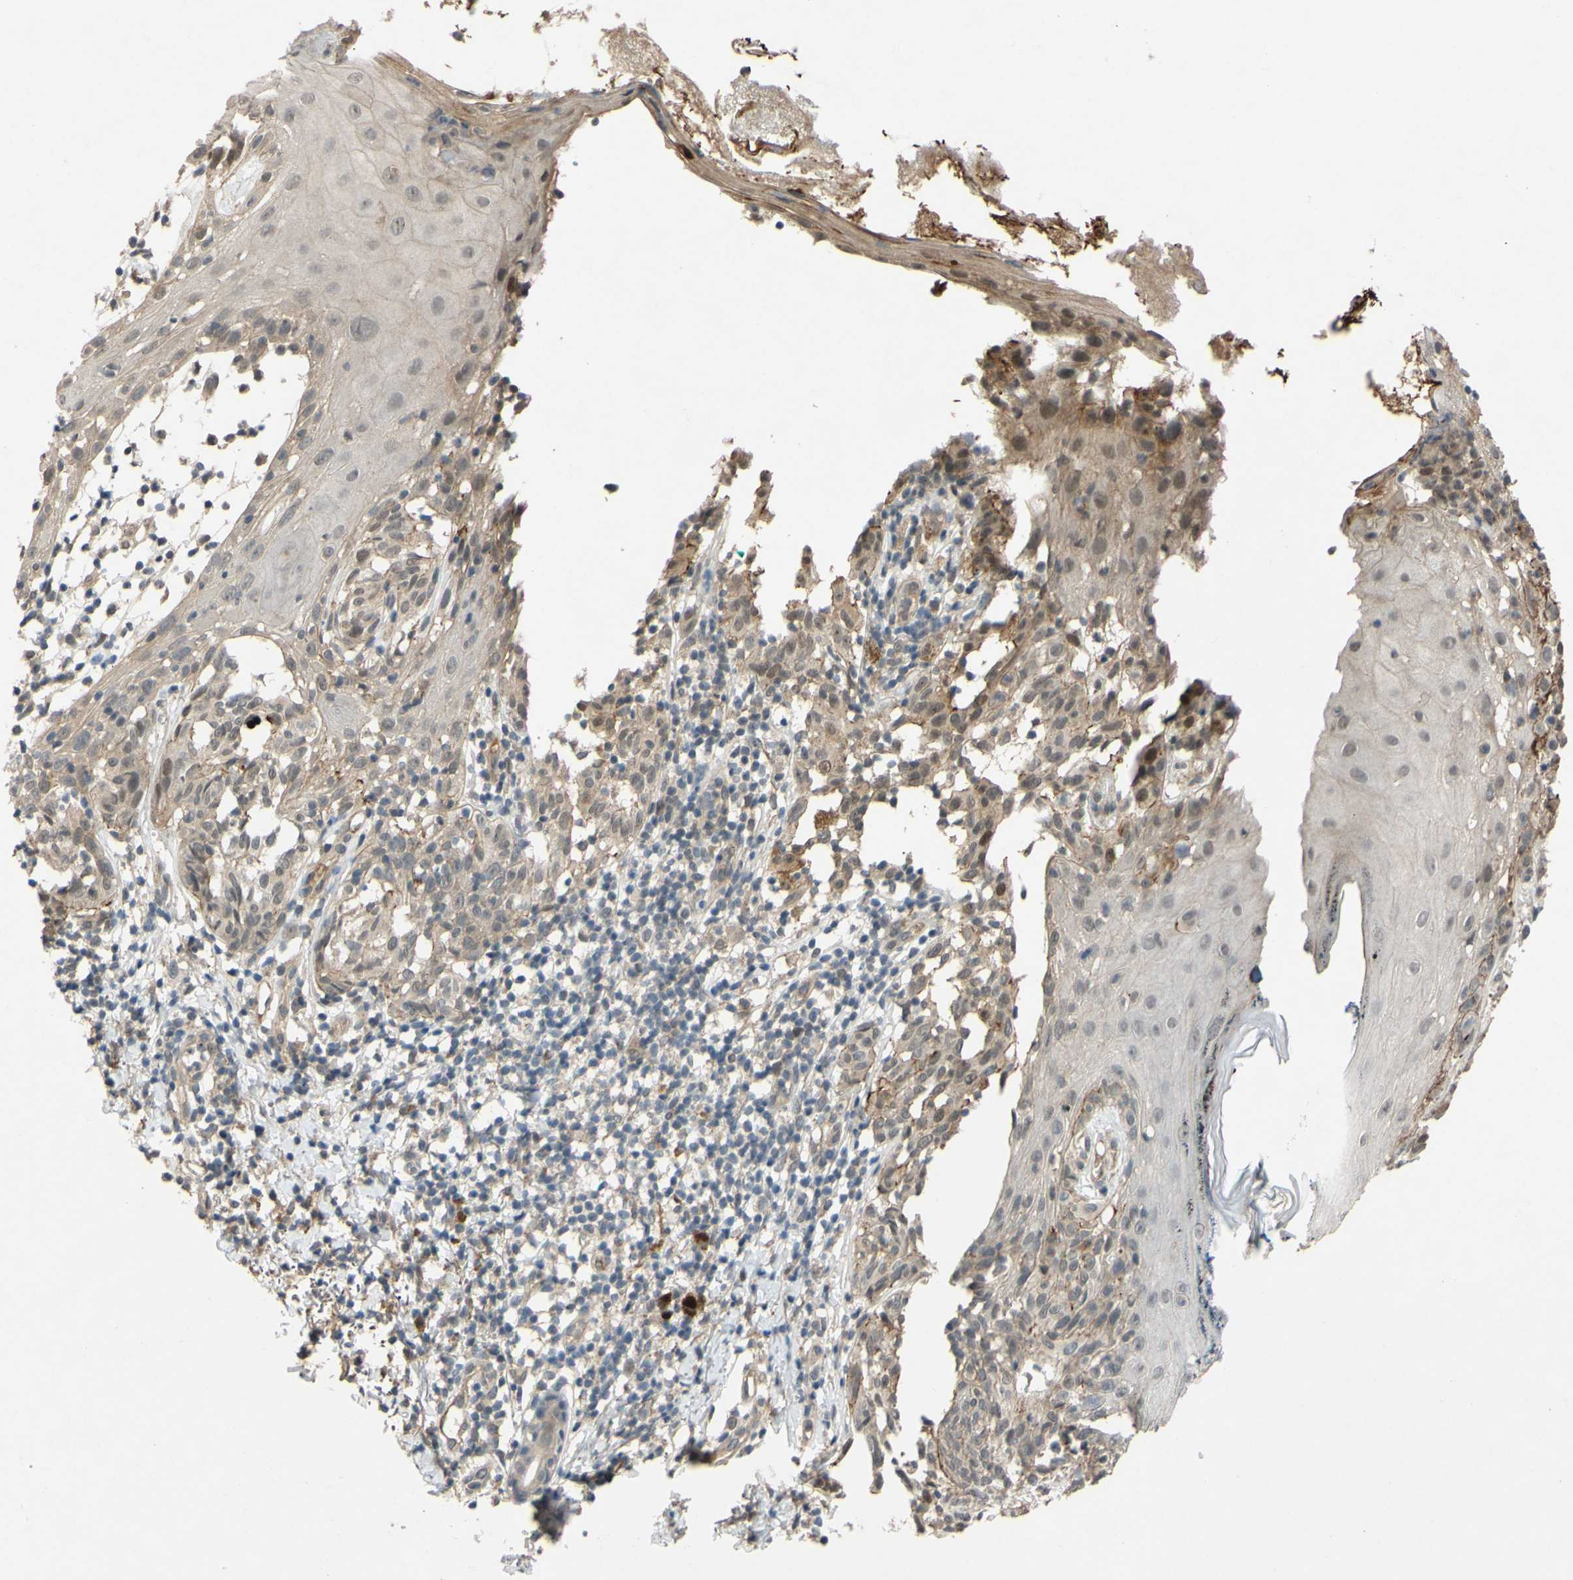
{"staining": {"intensity": "weak", "quantity": "<25%", "location": "cytoplasmic/membranous"}, "tissue": "melanoma", "cell_type": "Tumor cells", "image_type": "cancer", "snomed": [{"axis": "morphology", "description": "Malignant melanoma, NOS"}, {"axis": "topography", "description": "Skin"}], "caption": "High magnification brightfield microscopy of malignant melanoma stained with DAB (3,3'-diaminobenzidine) (brown) and counterstained with hematoxylin (blue): tumor cells show no significant staining. (Stains: DAB (3,3'-diaminobenzidine) IHC with hematoxylin counter stain, Microscopy: brightfield microscopy at high magnification).", "gene": "ALK", "patient": {"sex": "female", "age": 46}}